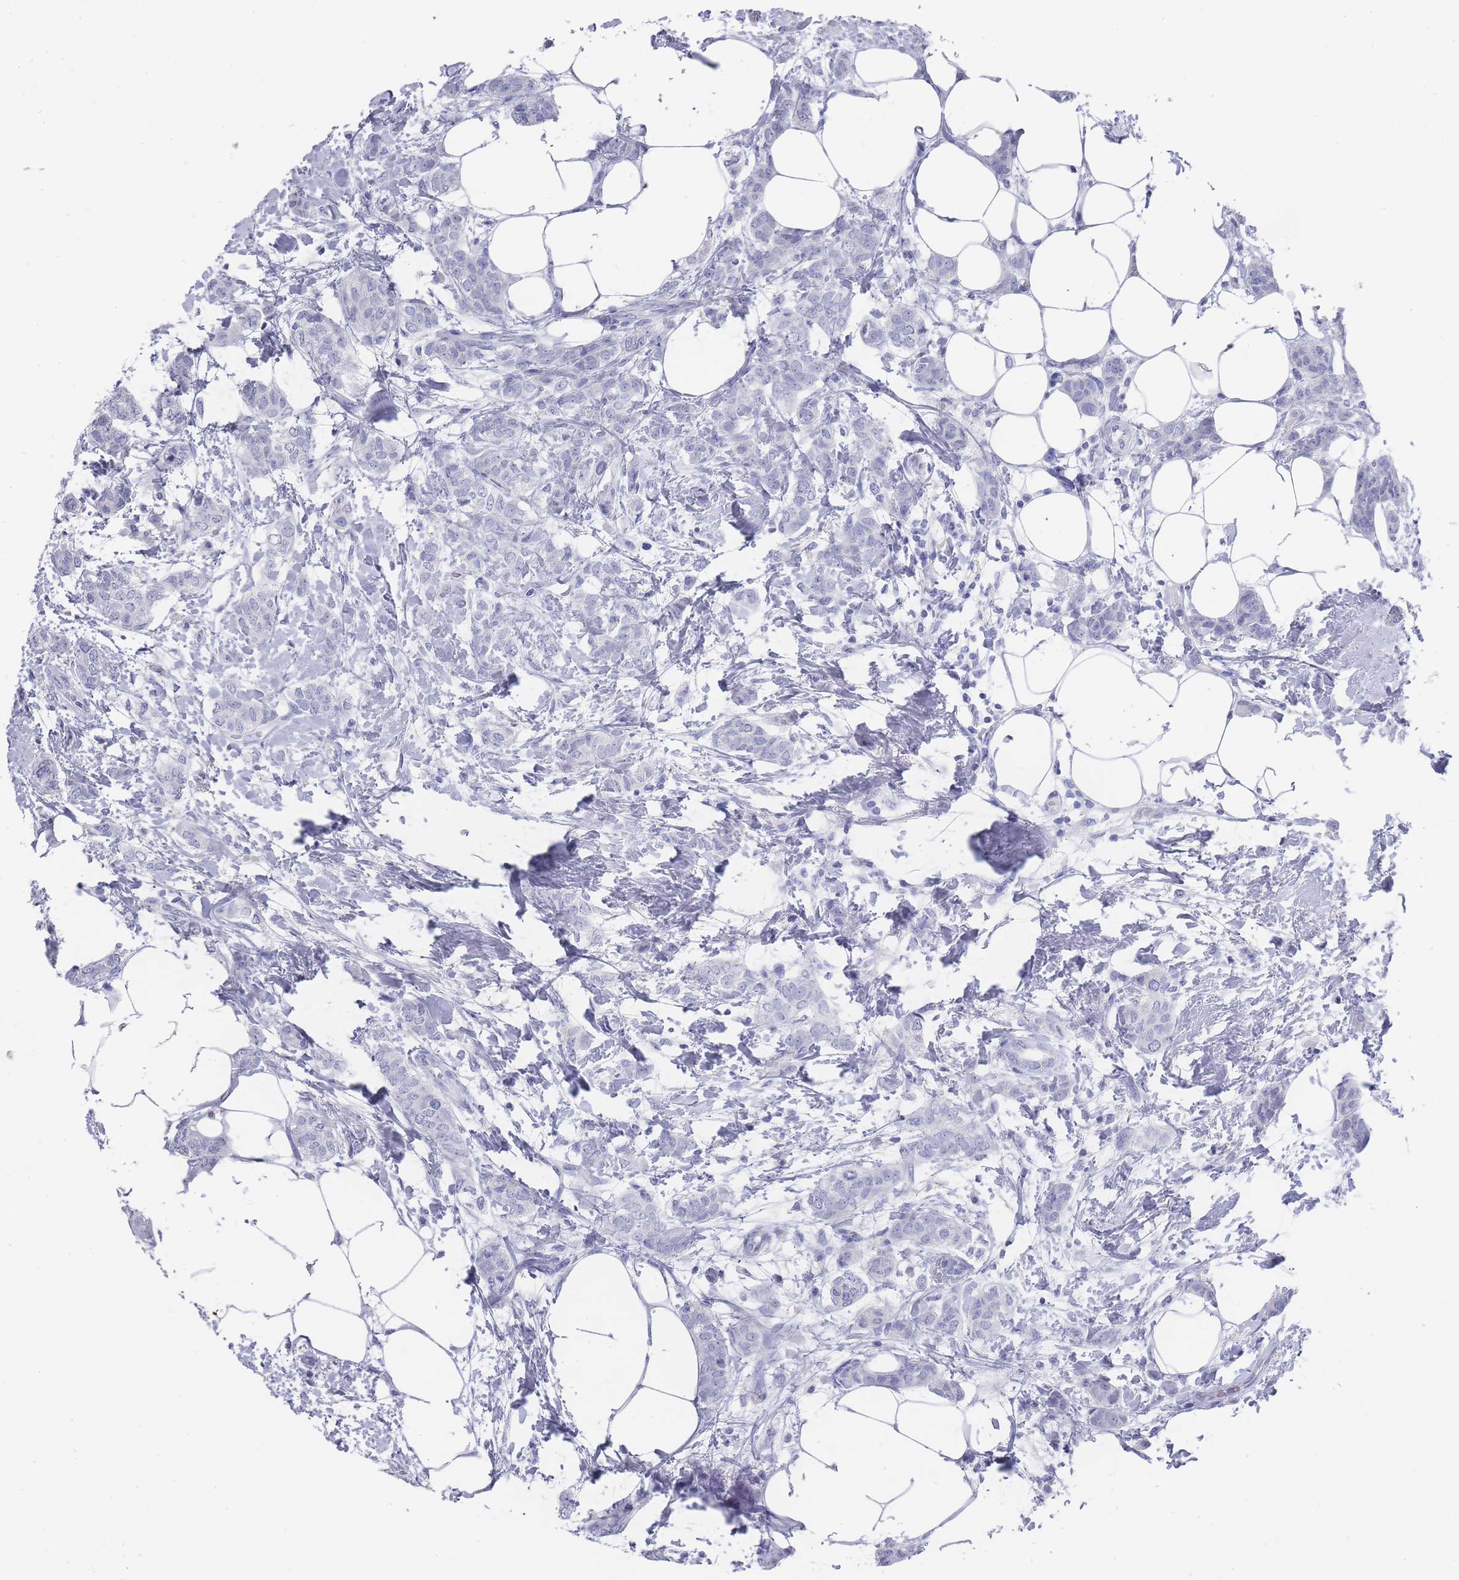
{"staining": {"intensity": "negative", "quantity": "none", "location": "none"}, "tissue": "breast cancer", "cell_type": "Tumor cells", "image_type": "cancer", "snomed": [{"axis": "morphology", "description": "Duct carcinoma"}, {"axis": "topography", "description": "Breast"}], "caption": "Immunohistochemistry (IHC) of breast intraductal carcinoma shows no positivity in tumor cells.", "gene": "RAB2B", "patient": {"sex": "female", "age": 72}}